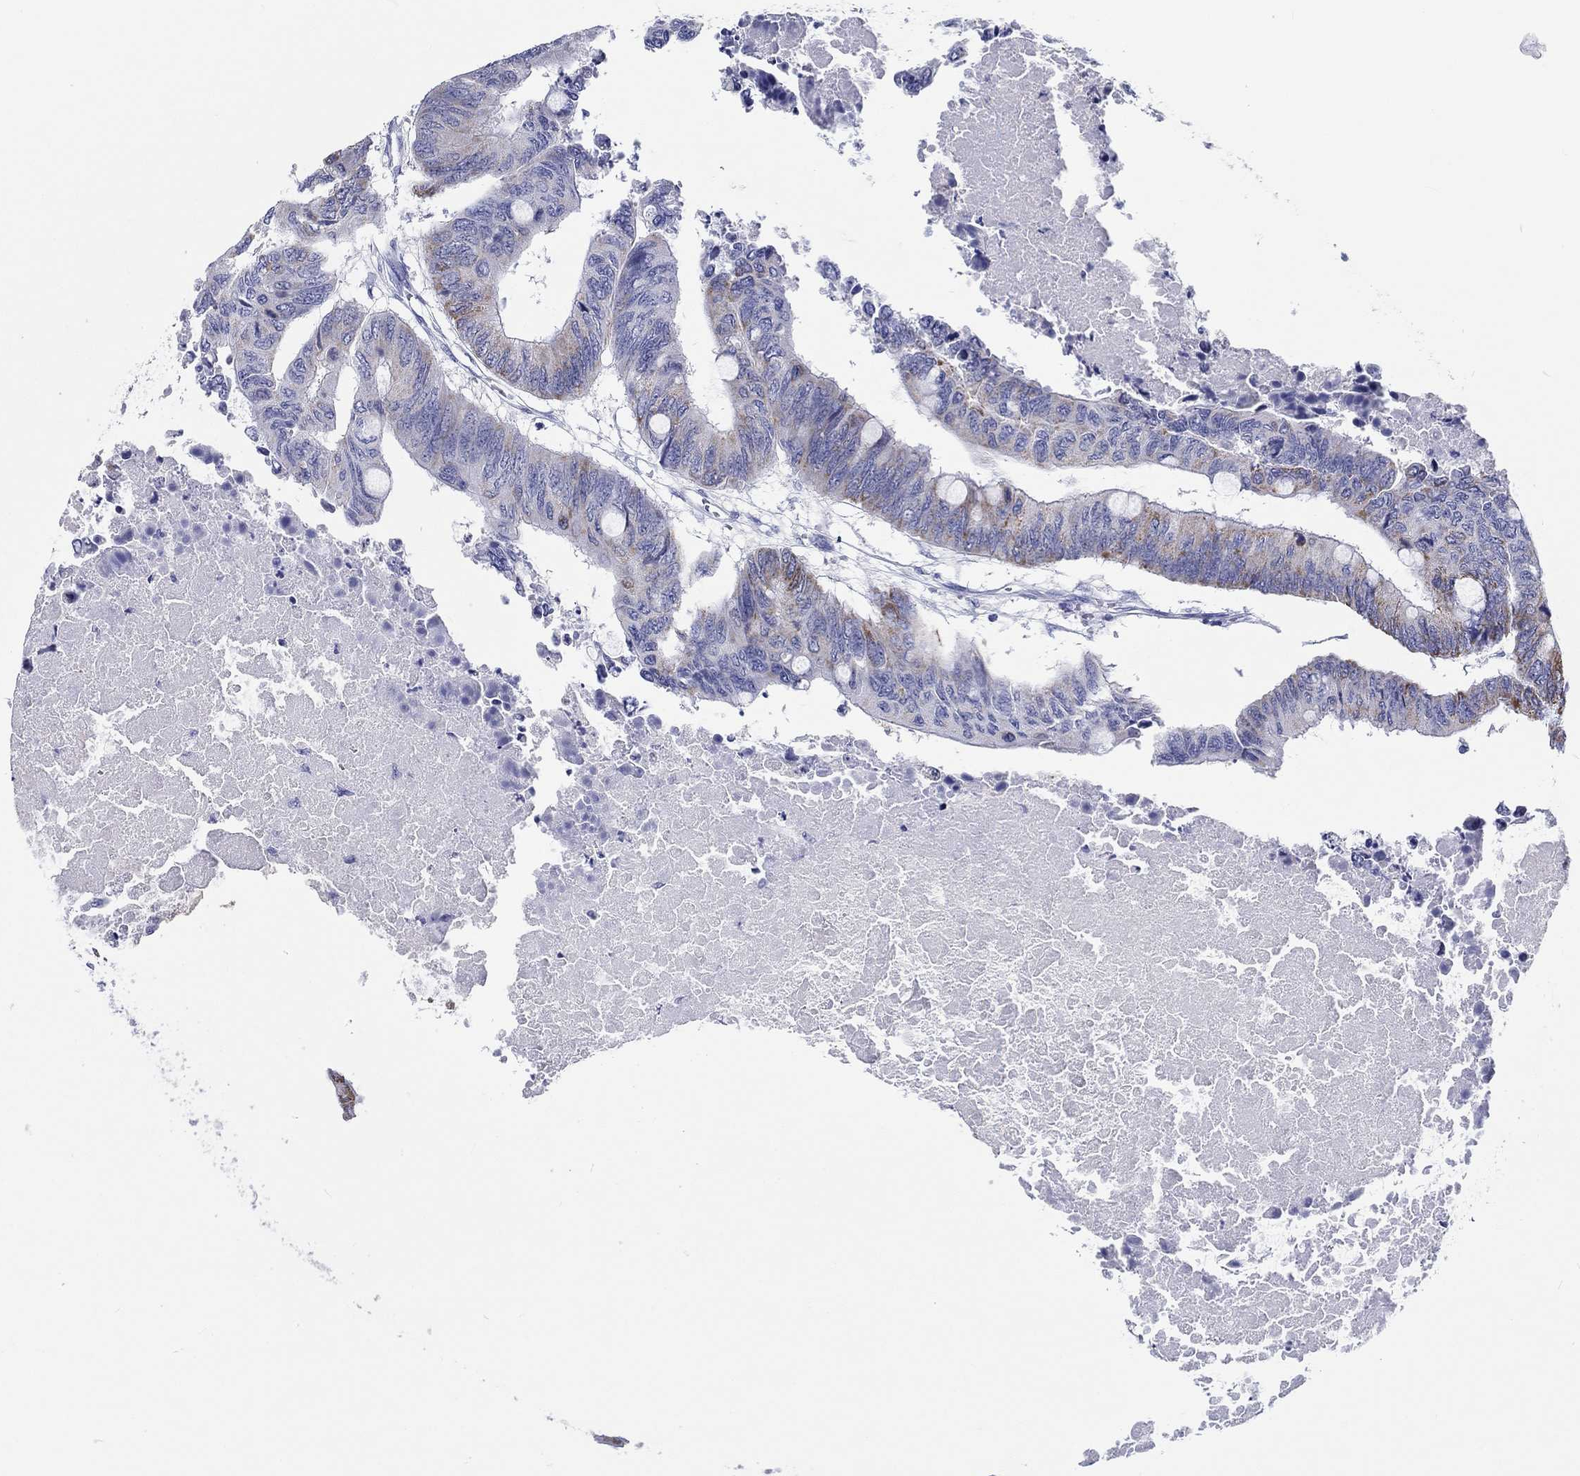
{"staining": {"intensity": "strong", "quantity": "25%-75%", "location": "cytoplasmic/membranous"}, "tissue": "colorectal cancer", "cell_type": "Tumor cells", "image_type": "cancer", "snomed": [{"axis": "morphology", "description": "Normal tissue, NOS"}, {"axis": "morphology", "description": "Adenocarcinoma, NOS"}, {"axis": "topography", "description": "Rectum"}, {"axis": "topography", "description": "Peripheral nerve tissue"}], "caption": "Colorectal adenocarcinoma stained for a protein demonstrates strong cytoplasmic/membranous positivity in tumor cells.", "gene": "H1-1", "patient": {"sex": "male", "age": 92}}